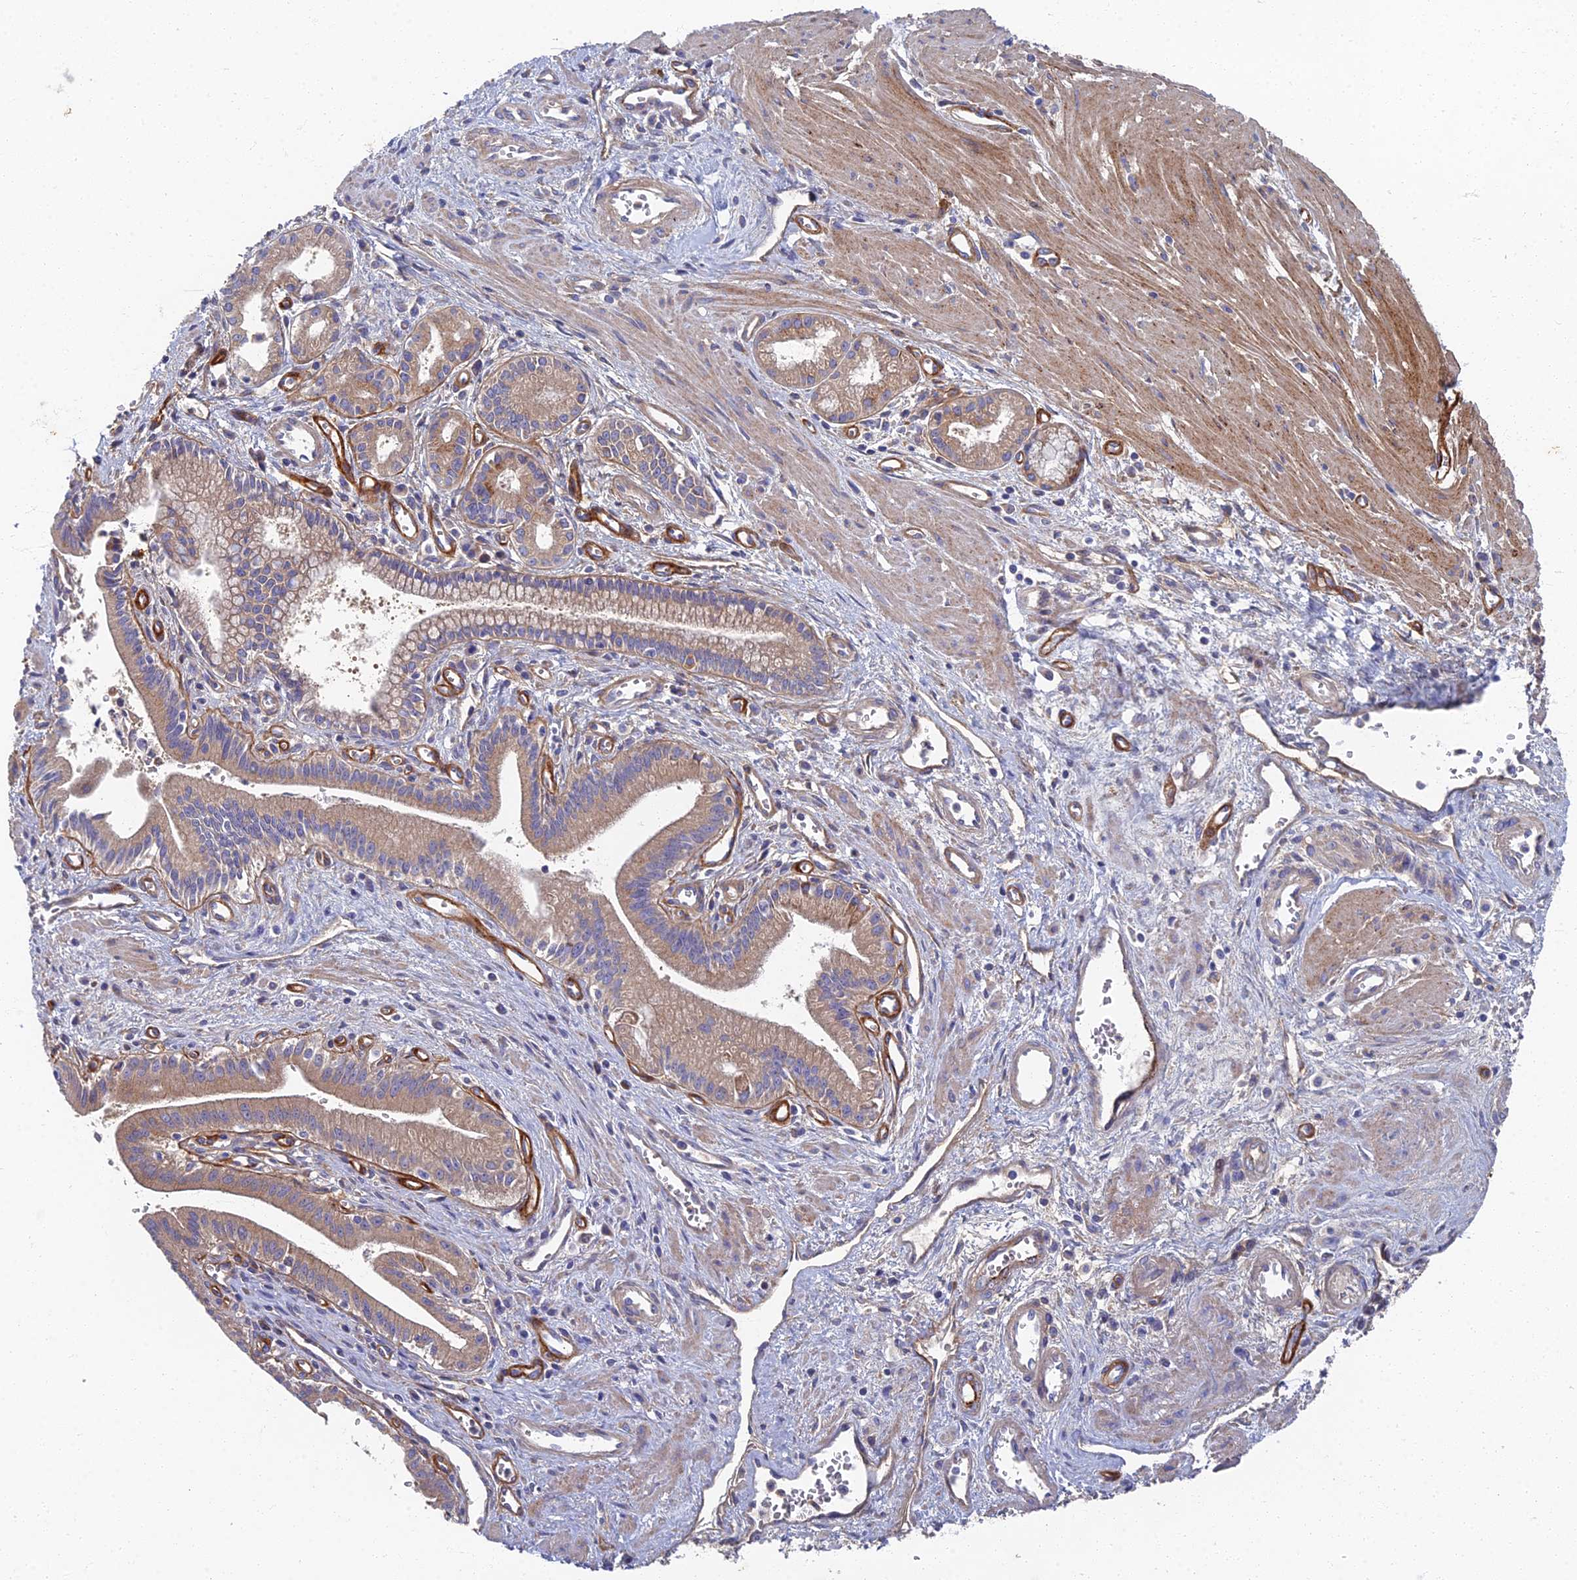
{"staining": {"intensity": "weak", "quantity": ">75%", "location": "cytoplasmic/membranous"}, "tissue": "pancreatic cancer", "cell_type": "Tumor cells", "image_type": "cancer", "snomed": [{"axis": "morphology", "description": "Adenocarcinoma, NOS"}, {"axis": "topography", "description": "Pancreas"}], "caption": "Human pancreatic adenocarcinoma stained with a brown dye displays weak cytoplasmic/membranous positive expression in approximately >75% of tumor cells.", "gene": "RNASEK", "patient": {"sex": "male", "age": 78}}